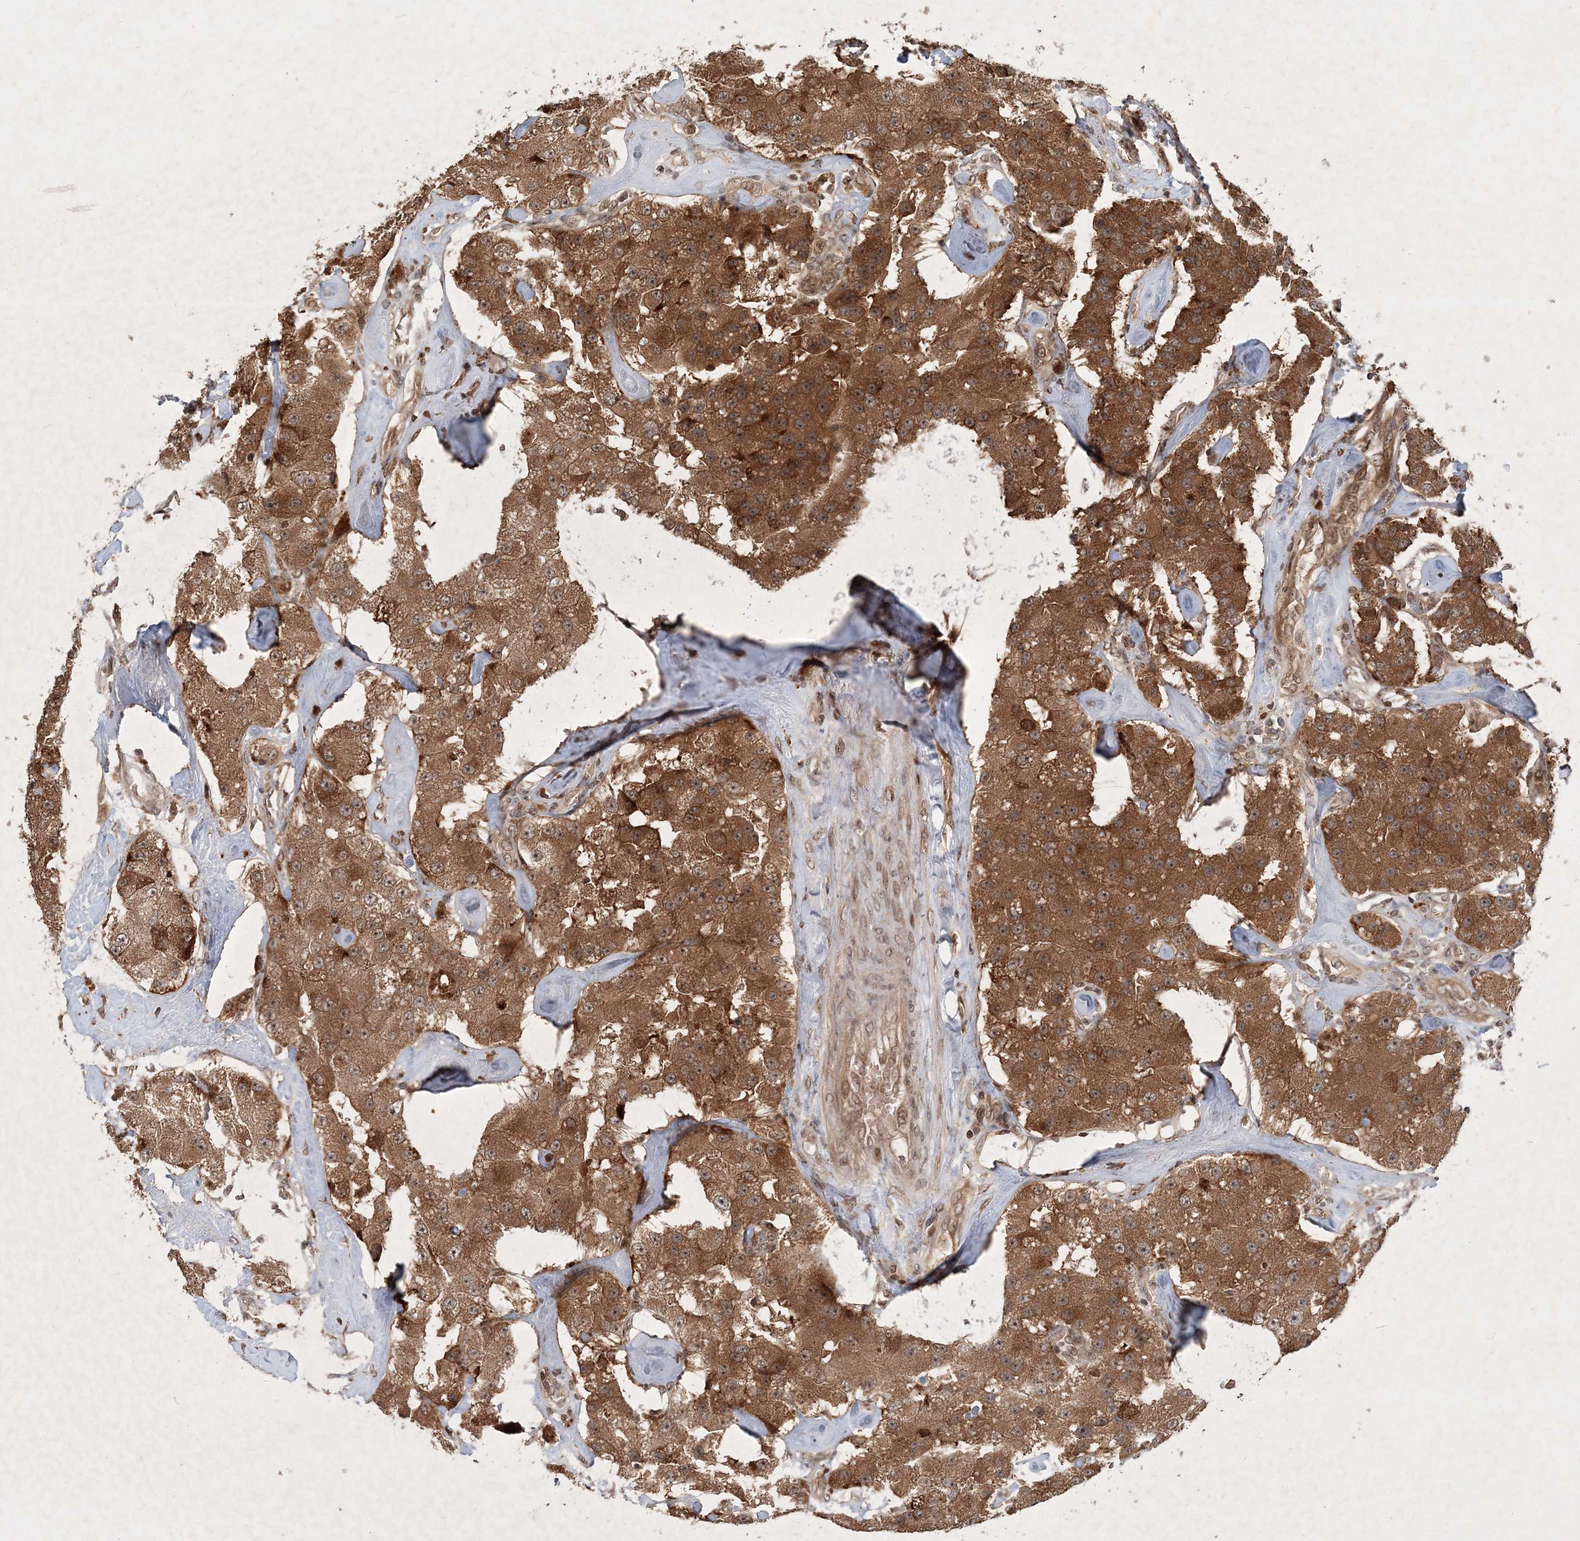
{"staining": {"intensity": "moderate", "quantity": ">75%", "location": "cytoplasmic/membranous"}, "tissue": "carcinoid", "cell_type": "Tumor cells", "image_type": "cancer", "snomed": [{"axis": "morphology", "description": "Carcinoid, malignant, NOS"}, {"axis": "topography", "description": "Pancreas"}], "caption": "Immunohistochemical staining of carcinoid (malignant) displays moderate cytoplasmic/membranous protein expression in approximately >75% of tumor cells.", "gene": "UBR3", "patient": {"sex": "male", "age": 41}}